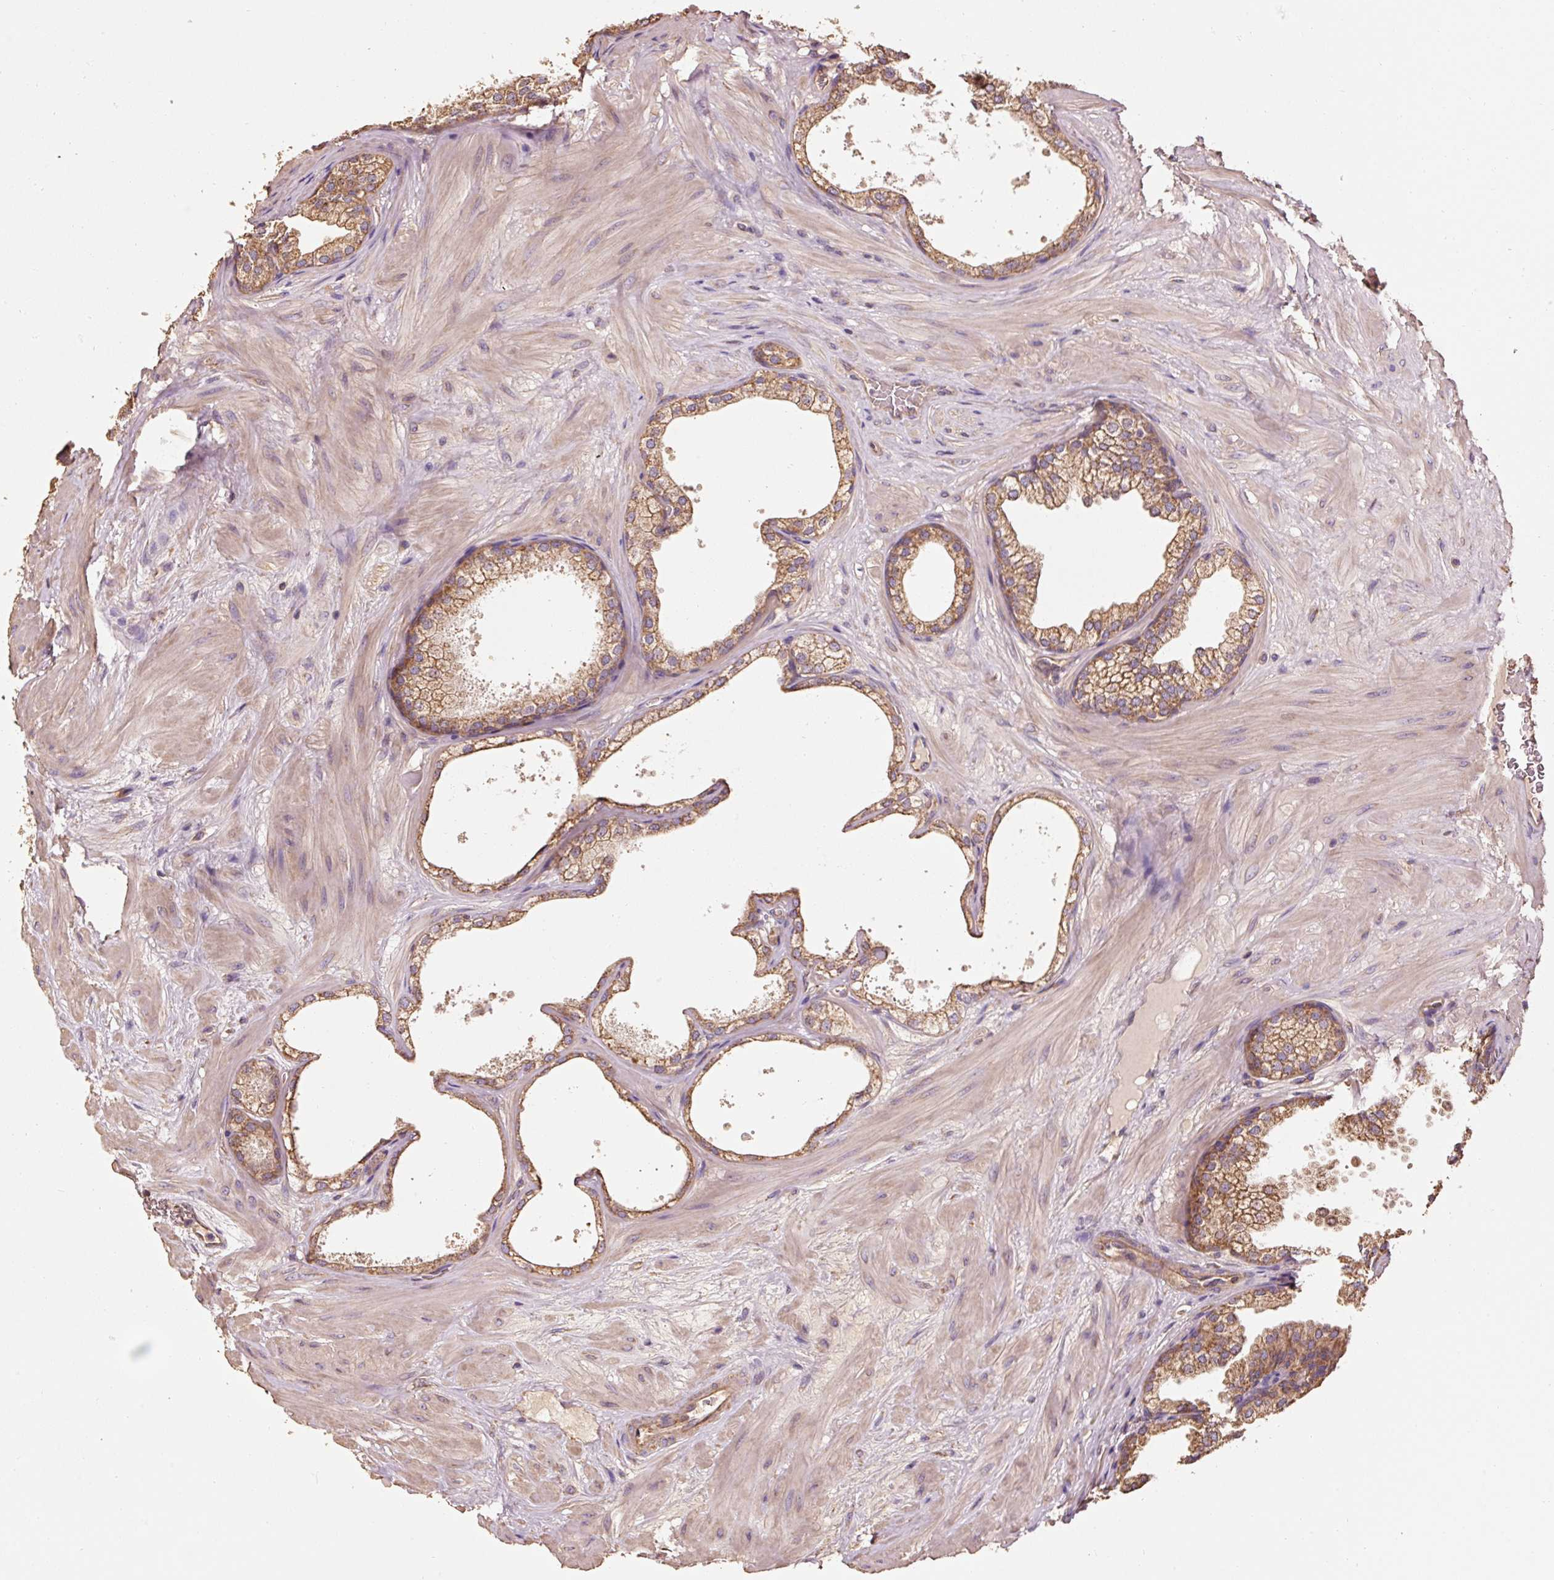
{"staining": {"intensity": "moderate", "quantity": ">75%", "location": "cytoplasmic/membranous"}, "tissue": "prostate", "cell_type": "Glandular cells", "image_type": "normal", "snomed": [{"axis": "morphology", "description": "Normal tissue, NOS"}, {"axis": "topography", "description": "Prostate"}], "caption": "The immunohistochemical stain highlights moderate cytoplasmic/membranous positivity in glandular cells of benign prostate.", "gene": "EFHC1", "patient": {"sex": "male", "age": 37}}